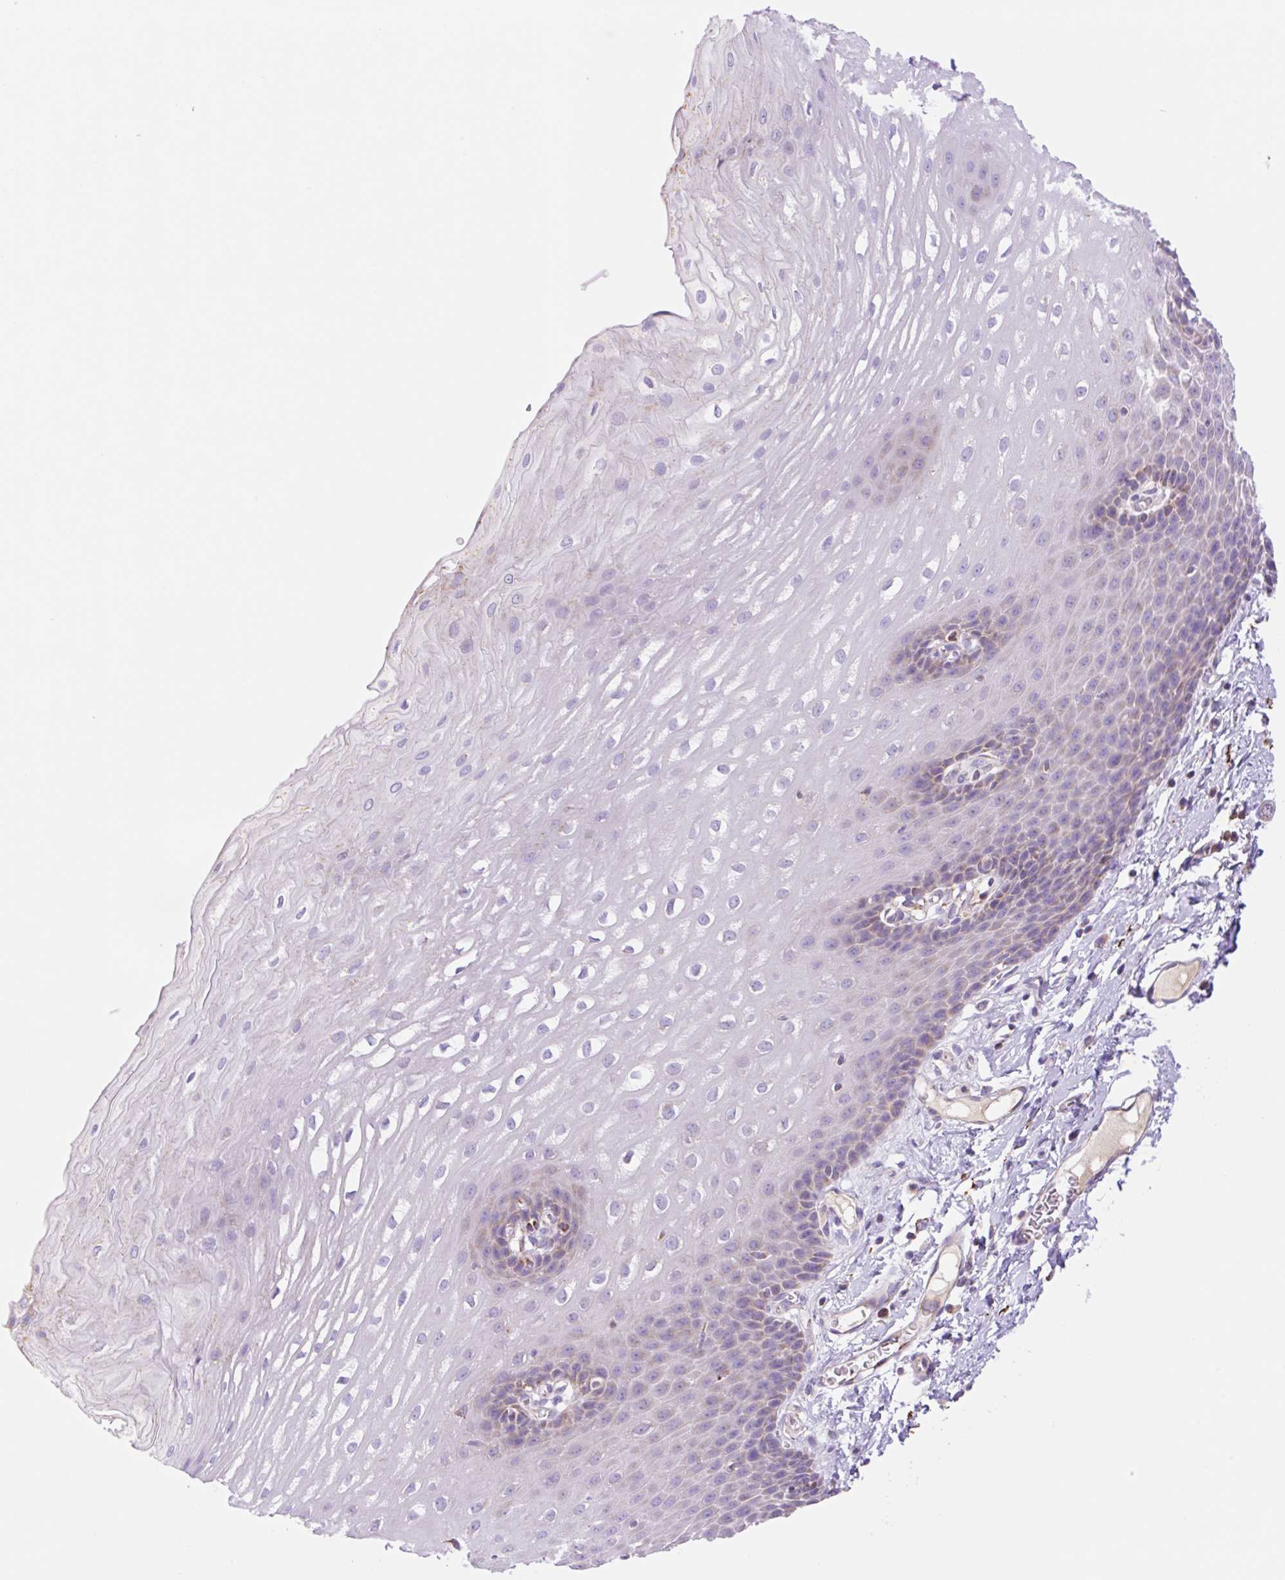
{"staining": {"intensity": "moderate", "quantity": "<25%", "location": "cytoplasmic/membranous"}, "tissue": "esophagus", "cell_type": "Squamous epithelial cells", "image_type": "normal", "snomed": [{"axis": "morphology", "description": "Normal tissue, NOS"}, {"axis": "topography", "description": "Esophagus"}], "caption": "IHC (DAB) staining of unremarkable human esophagus shows moderate cytoplasmic/membranous protein positivity in approximately <25% of squamous epithelial cells. The protein of interest is stained brown, and the nuclei are stained in blue (DAB (3,3'-diaminobenzidine) IHC with brightfield microscopy, high magnification).", "gene": "ETNK2", "patient": {"sex": "male", "age": 70}}